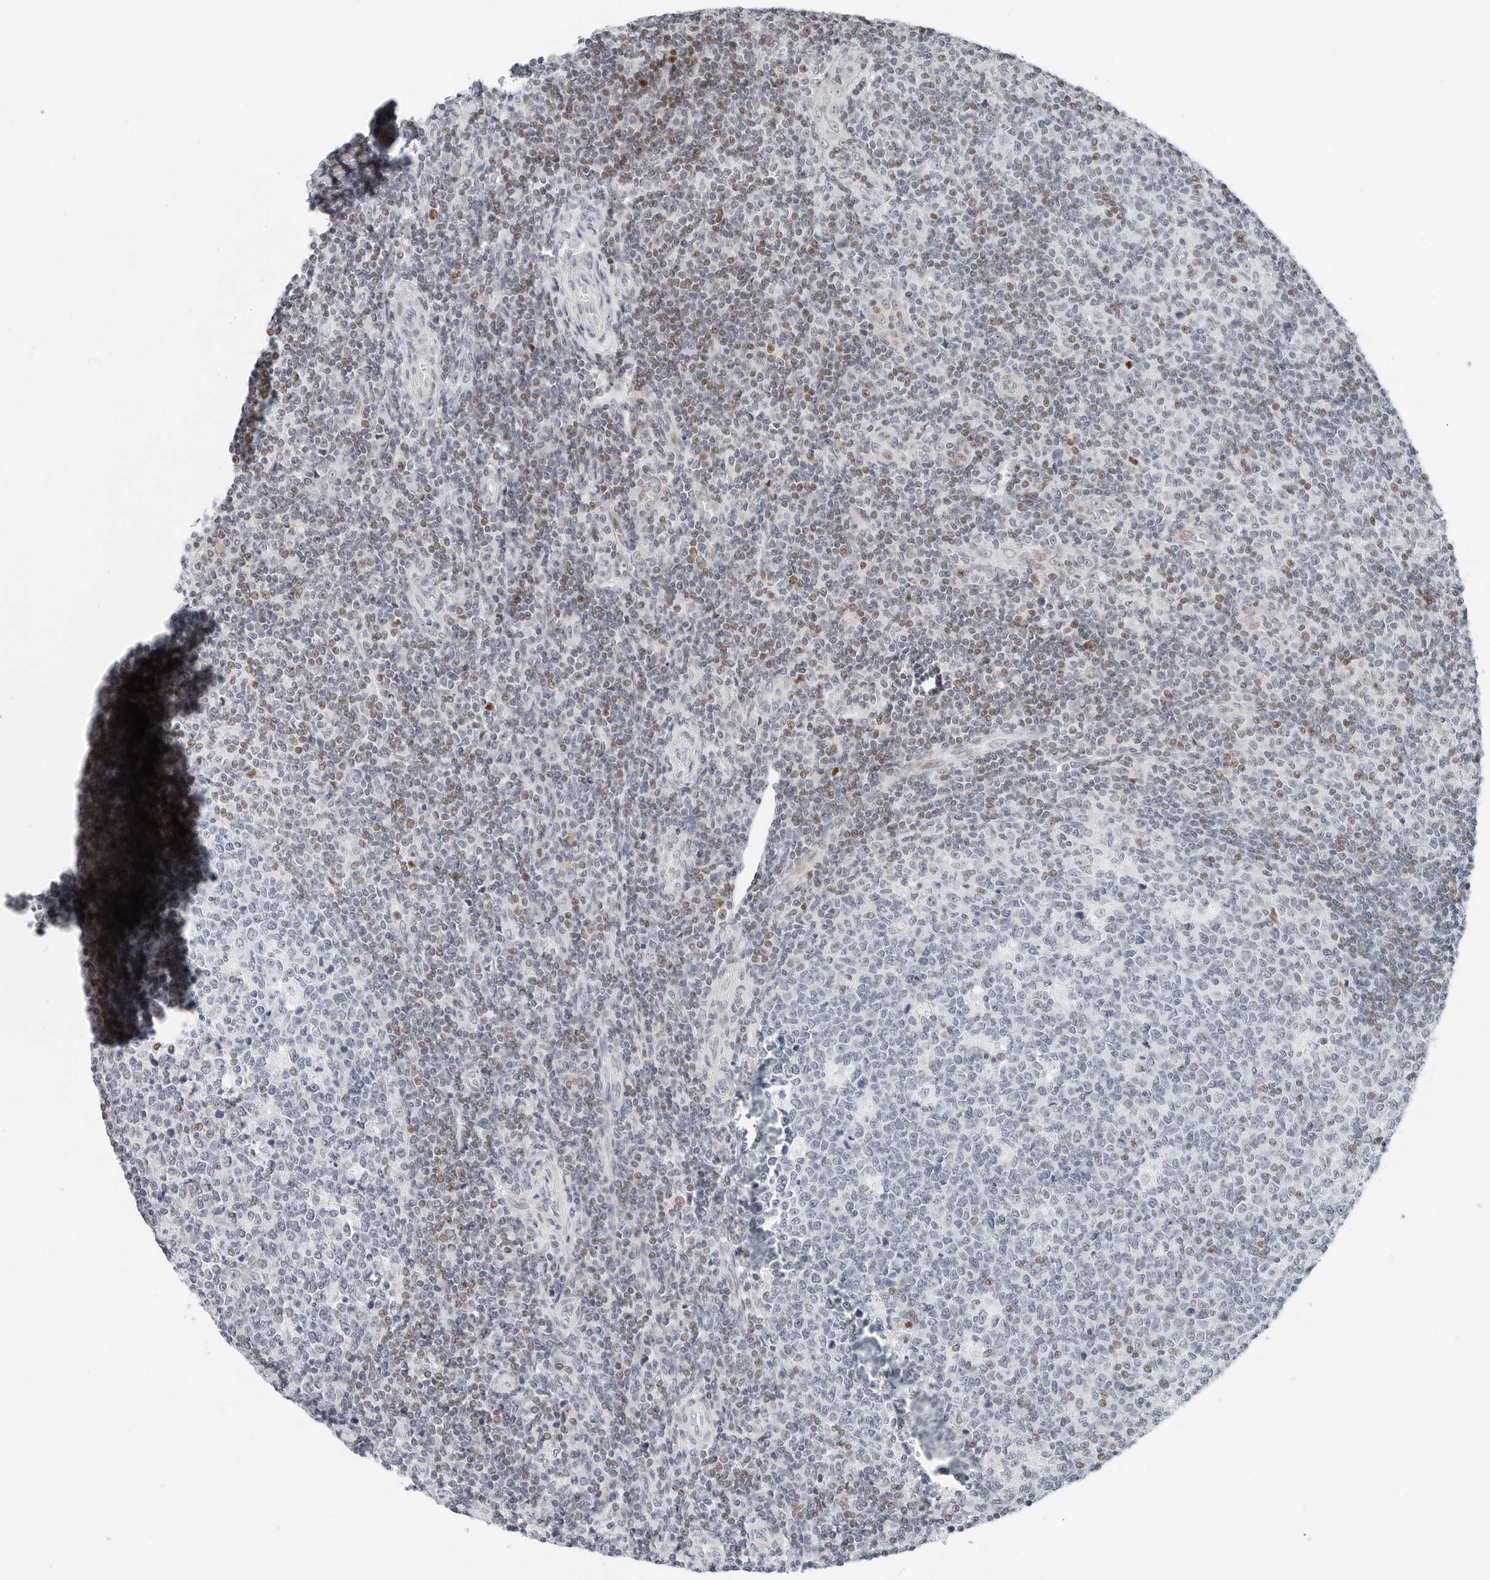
{"staining": {"intensity": "negative", "quantity": "none", "location": "none"}, "tissue": "tonsil", "cell_type": "Germinal center cells", "image_type": "normal", "snomed": [{"axis": "morphology", "description": "Normal tissue, NOS"}, {"axis": "topography", "description": "Tonsil"}], "caption": "This histopathology image is of normal tonsil stained with immunohistochemistry to label a protein in brown with the nuclei are counter-stained blue. There is no staining in germinal center cells.", "gene": "NTMT2", "patient": {"sex": "female", "age": 19}}